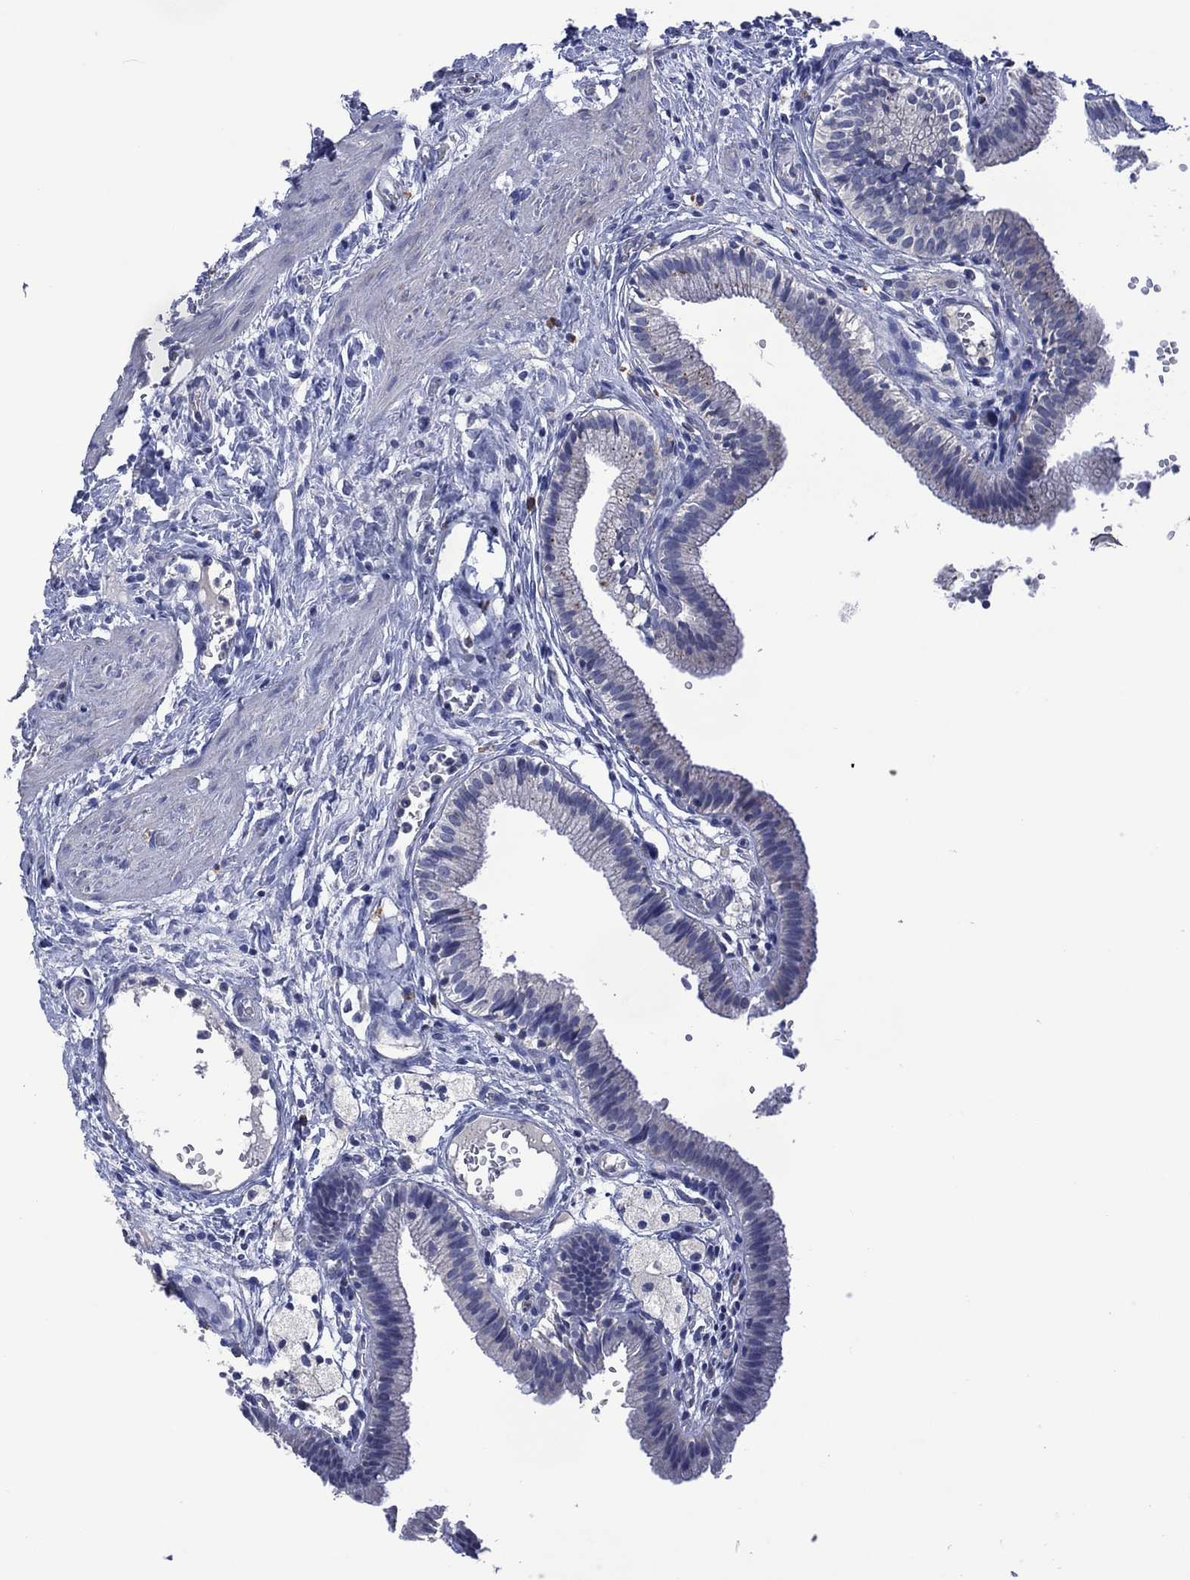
{"staining": {"intensity": "negative", "quantity": "none", "location": "none"}, "tissue": "gallbladder", "cell_type": "Glandular cells", "image_type": "normal", "snomed": [{"axis": "morphology", "description": "Normal tissue, NOS"}, {"axis": "topography", "description": "Gallbladder"}], "caption": "An immunohistochemistry (IHC) image of benign gallbladder is shown. There is no staining in glandular cells of gallbladder. (Brightfield microscopy of DAB (3,3'-diaminobenzidine) IHC at high magnification).", "gene": "ASB10", "patient": {"sex": "female", "age": 24}}